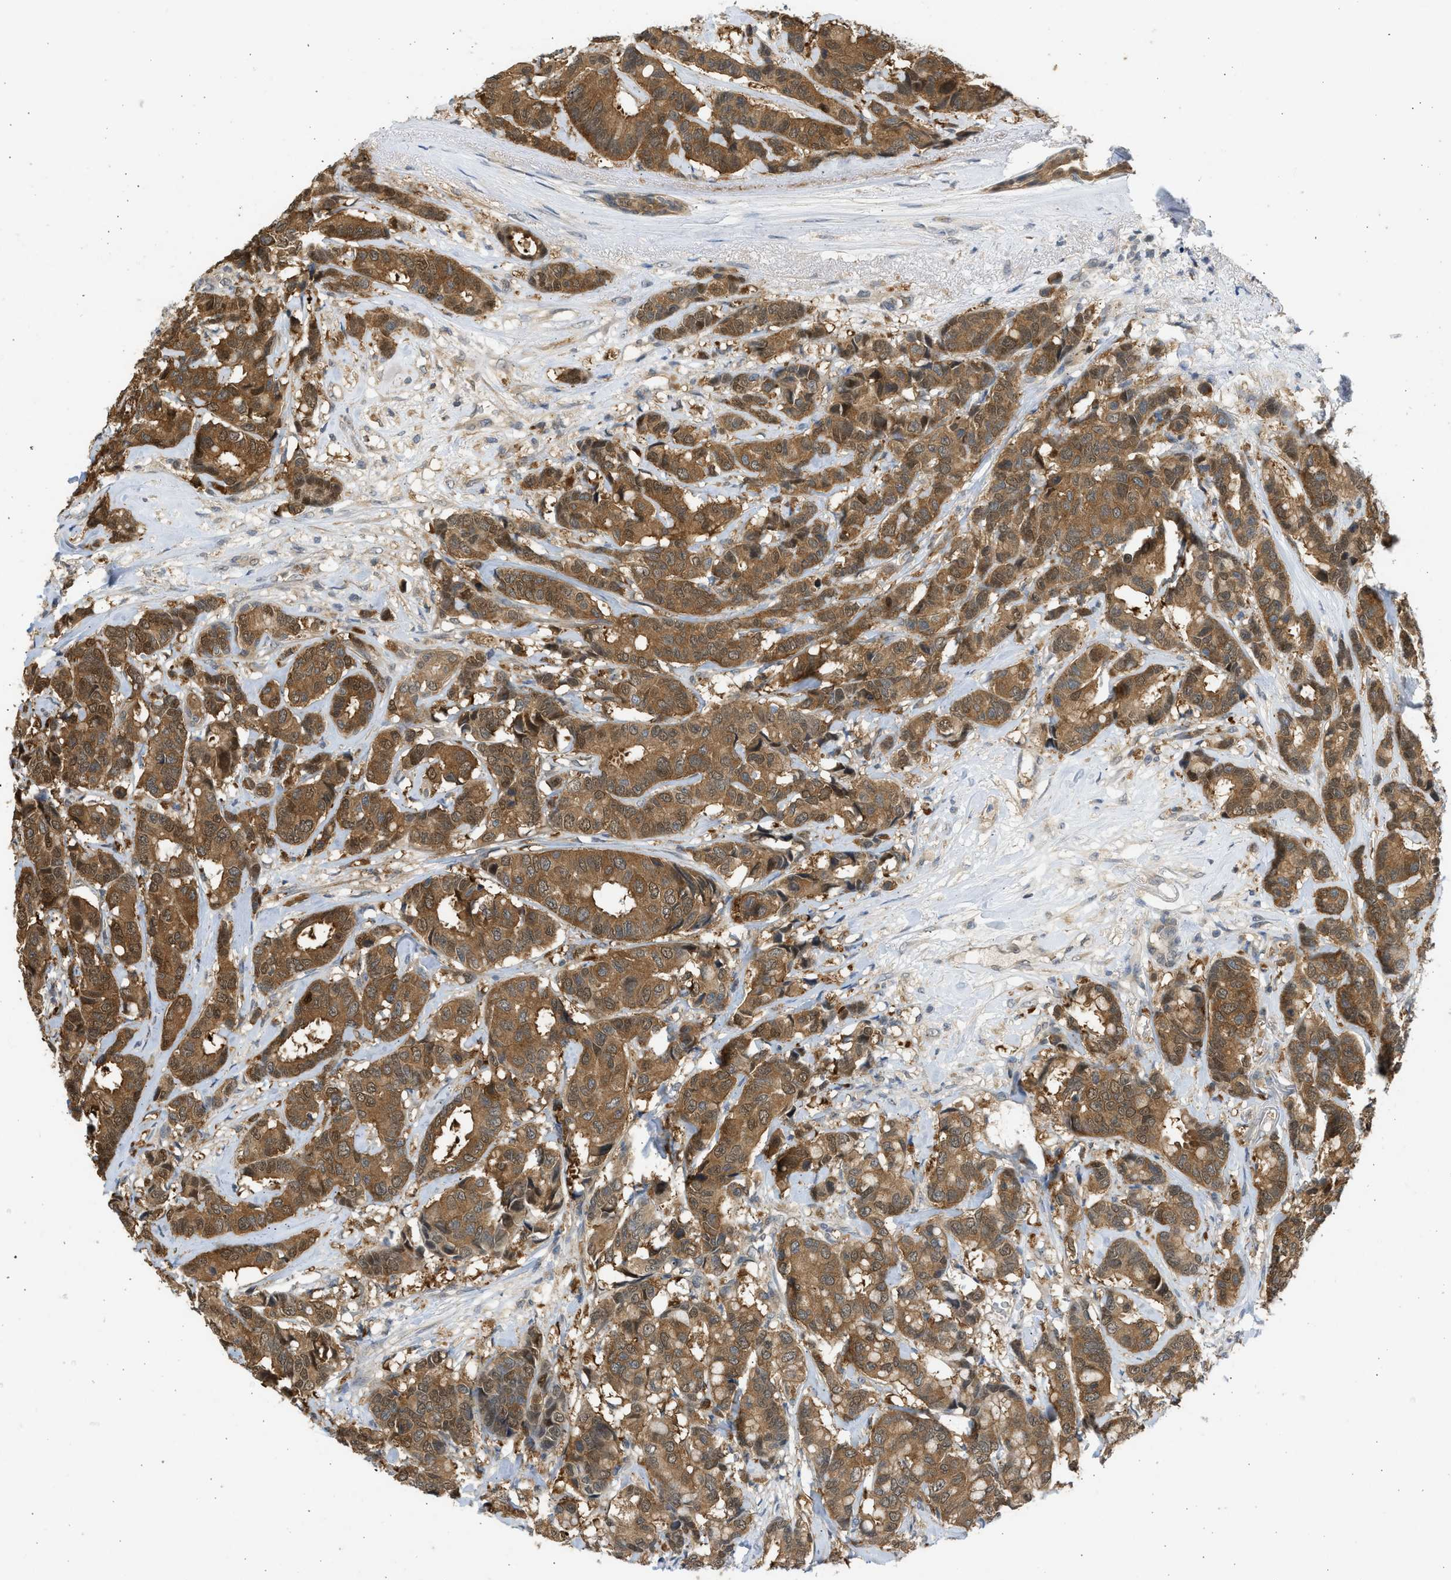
{"staining": {"intensity": "moderate", "quantity": ">75%", "location": "cytoplasmic/membranous"}, "tissue": "breast cancer", "cell_type": "Tumor cells", "image_type": "cancer", "snomed": [{"axis": "morphology", "description": "Duct carcinoma"}, {"axis": "topography", "description": "Breast"}], "caption": "Immunohistochemical staining of breast cancer (intraductal carcinoma) reveals medium levels of moderate cytoplasmic/membranous expression in about >75% of tumor cells. The protein is stained brown, and the nuclei are stained in blue (DAB IHC with brightfield microscopy, high magnification).", "gene": "MAPK7", "patient": {"sex": "female", "age": 87}}